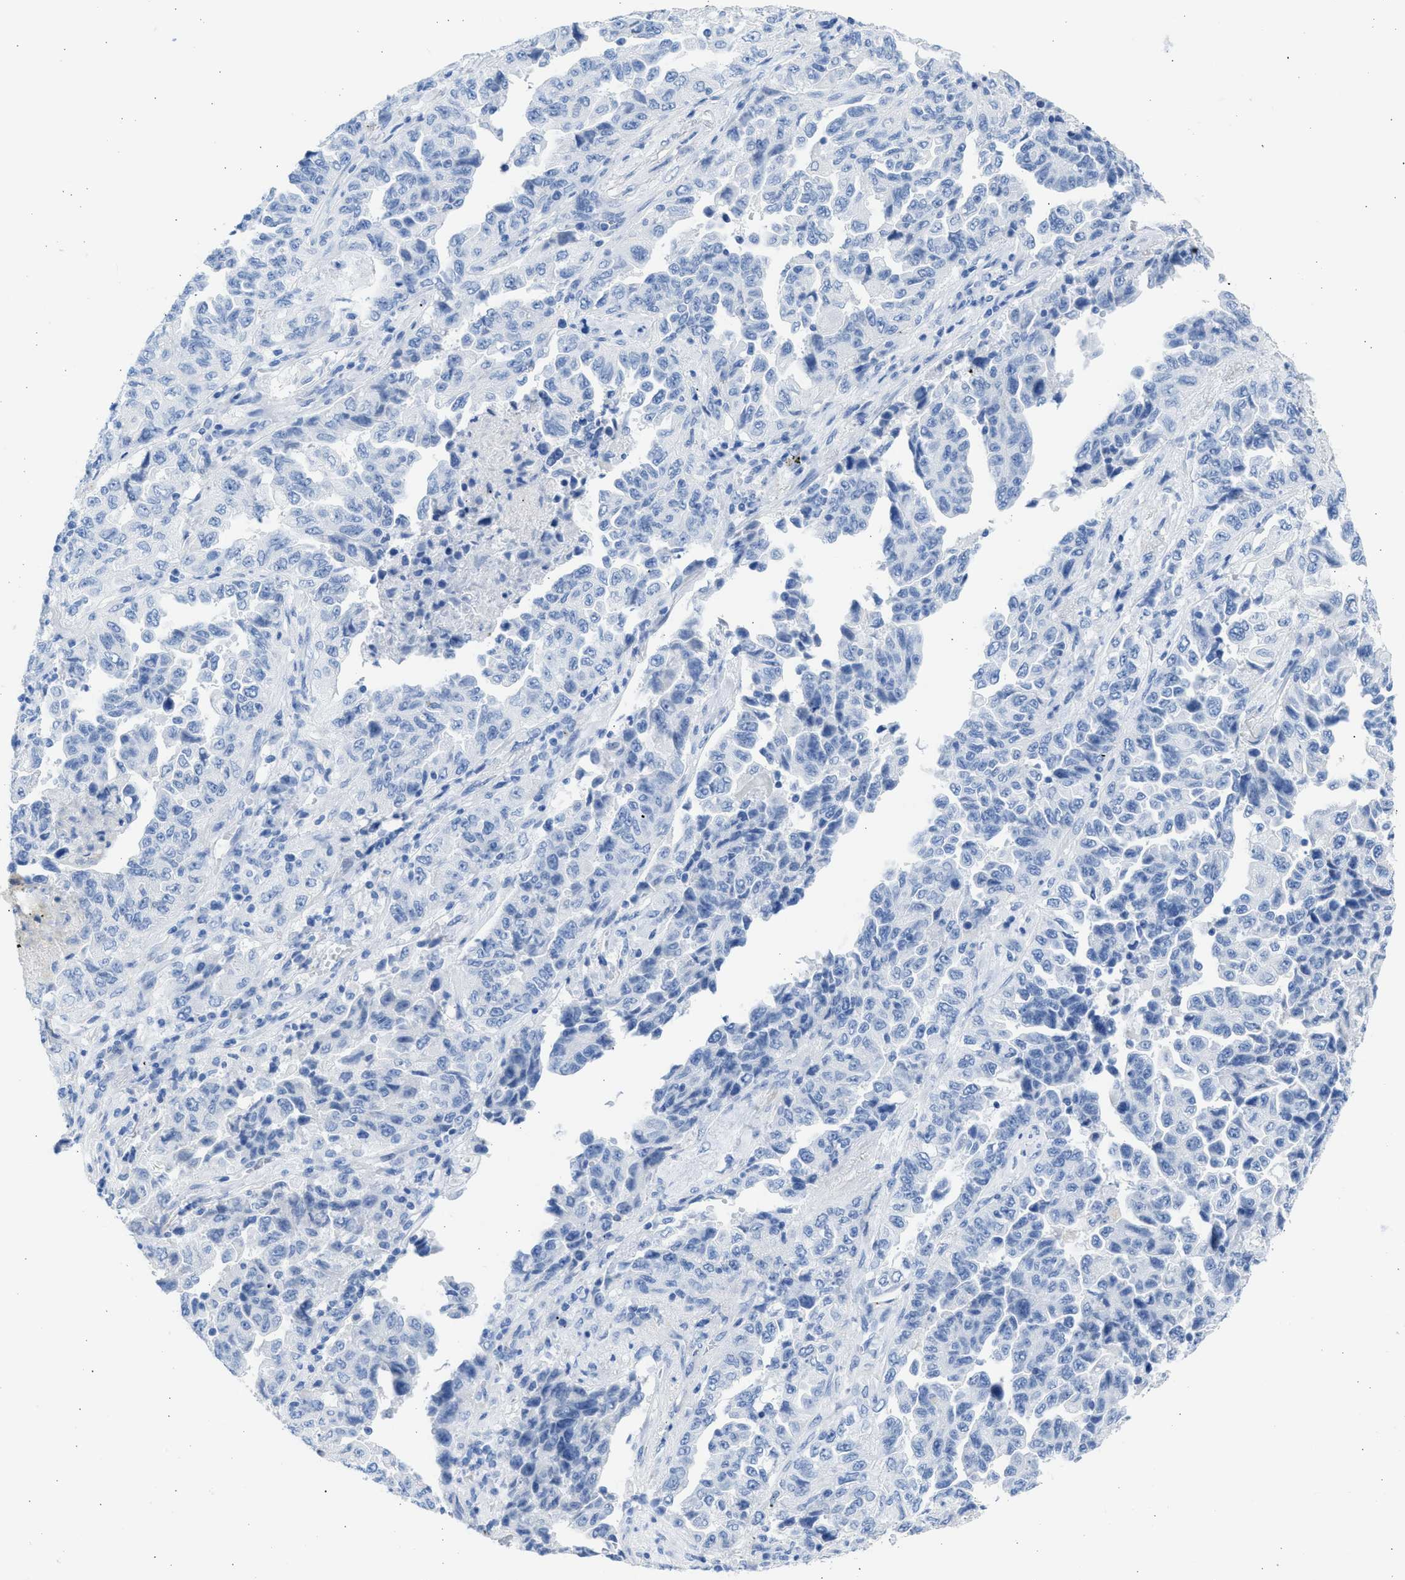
{"staining": {"intensity": "negative", "quantity": "none", "location": "none"}, "tissue": "lung cancer", "cell_type": "Tumor cells", "image_type": "cancer", "snomed": [{"axis": "morphology", "description": "Adenocarcinoma, NOS"}, {"axis": "topography", "description": "Lung"}], "caption": "The immunohistochemistry histopathology image has no significant expression in tumor cells of lung cancer tissue.", "gene": "SPATA3", "patient": {"sex": "female", "age": 51}}